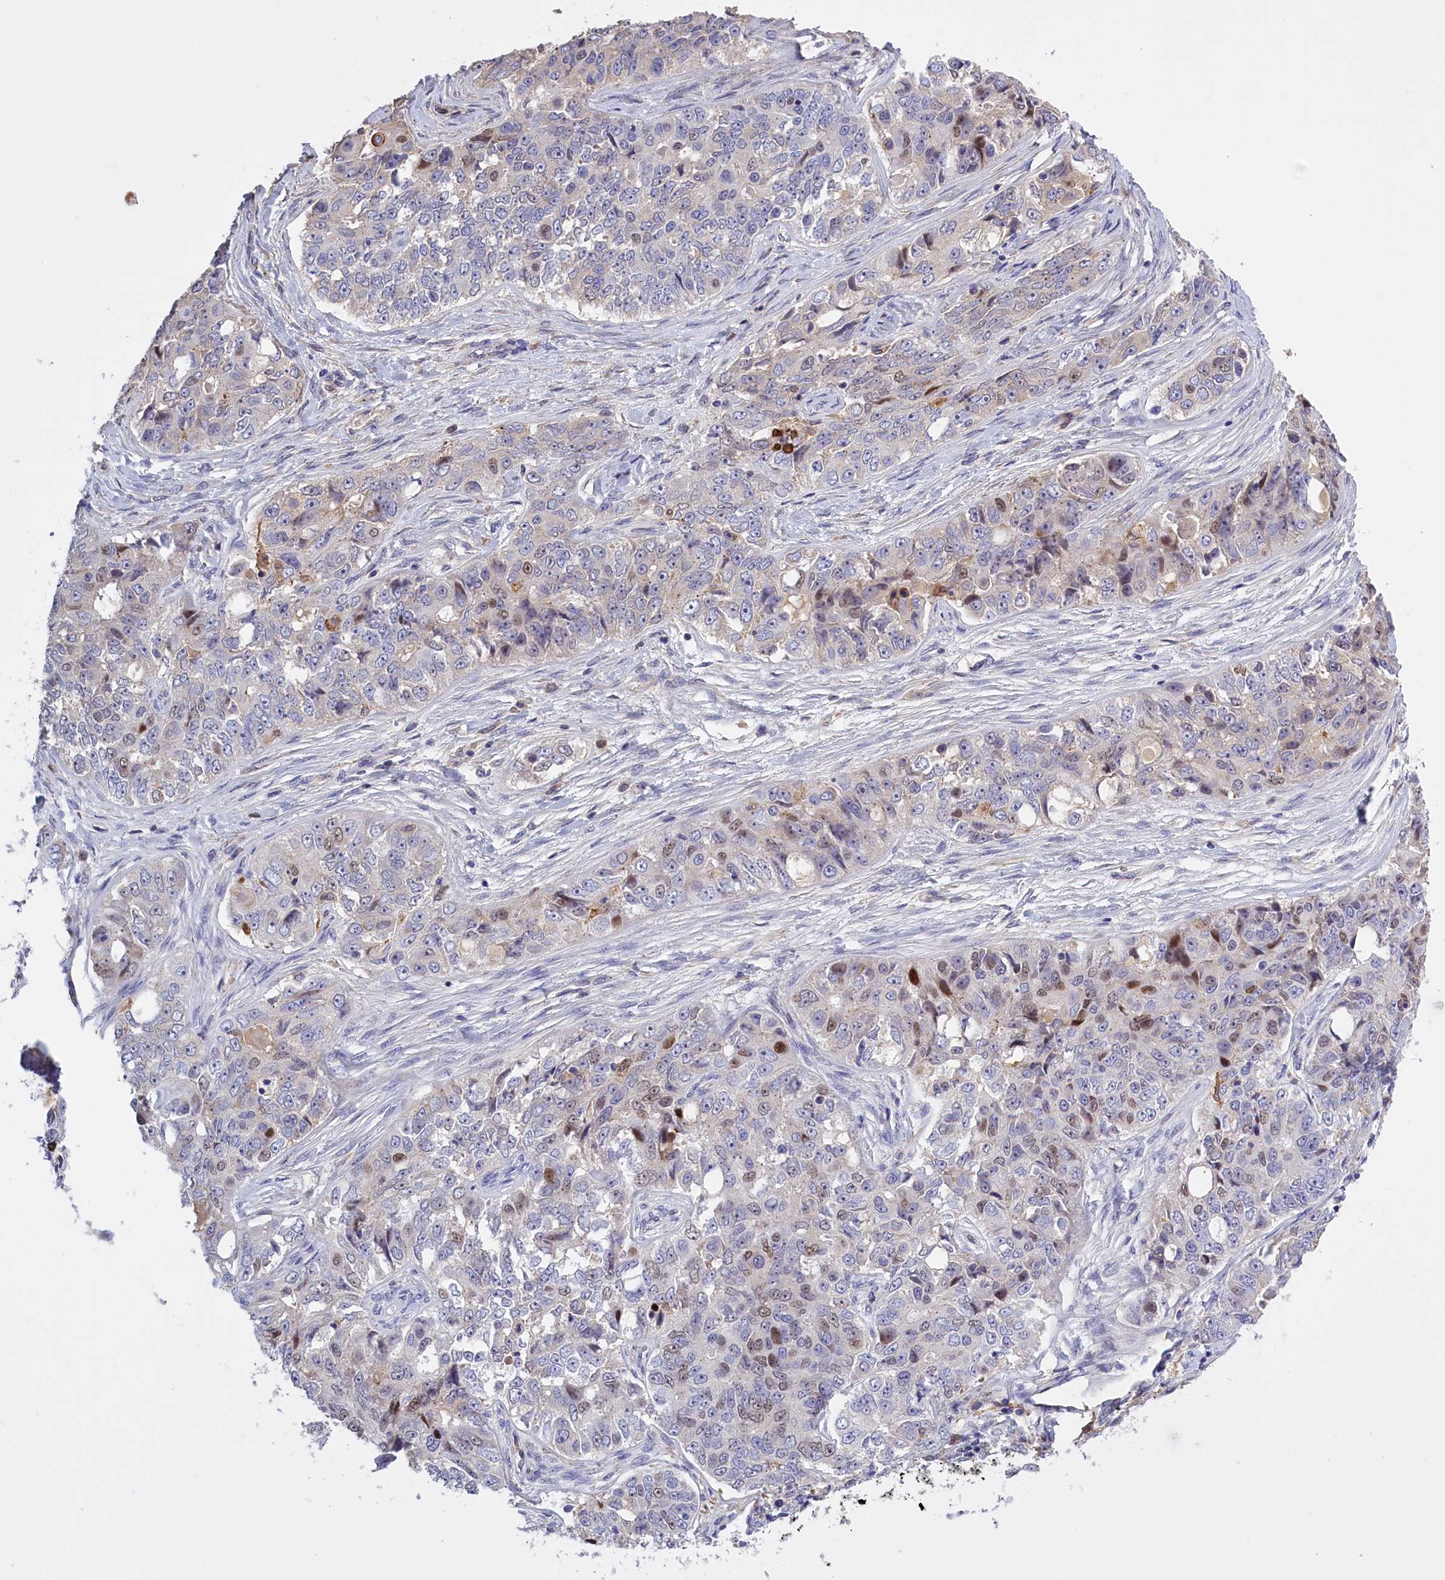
{"staining": {"intensity": "weak", "quantity": "<25%", "location": "nuclear"}, "tissue": "ovarian cancer", "cell_type": "Tumor cells", "image_type": "cancer", "snomed": [{"axis": "morphology", "description": "Carcinoma, endometroid"}, {"axis": "topography", "description": "Ovary"}], "caption": "Immunohistochemistry image of human ovarian cancer (endometroid carcinoma) stained for a protein (brown), which exhibits no positivity in tumor cells.", "gene": "FAM149B1", "patient": {"sex": "female", "age": 51}}